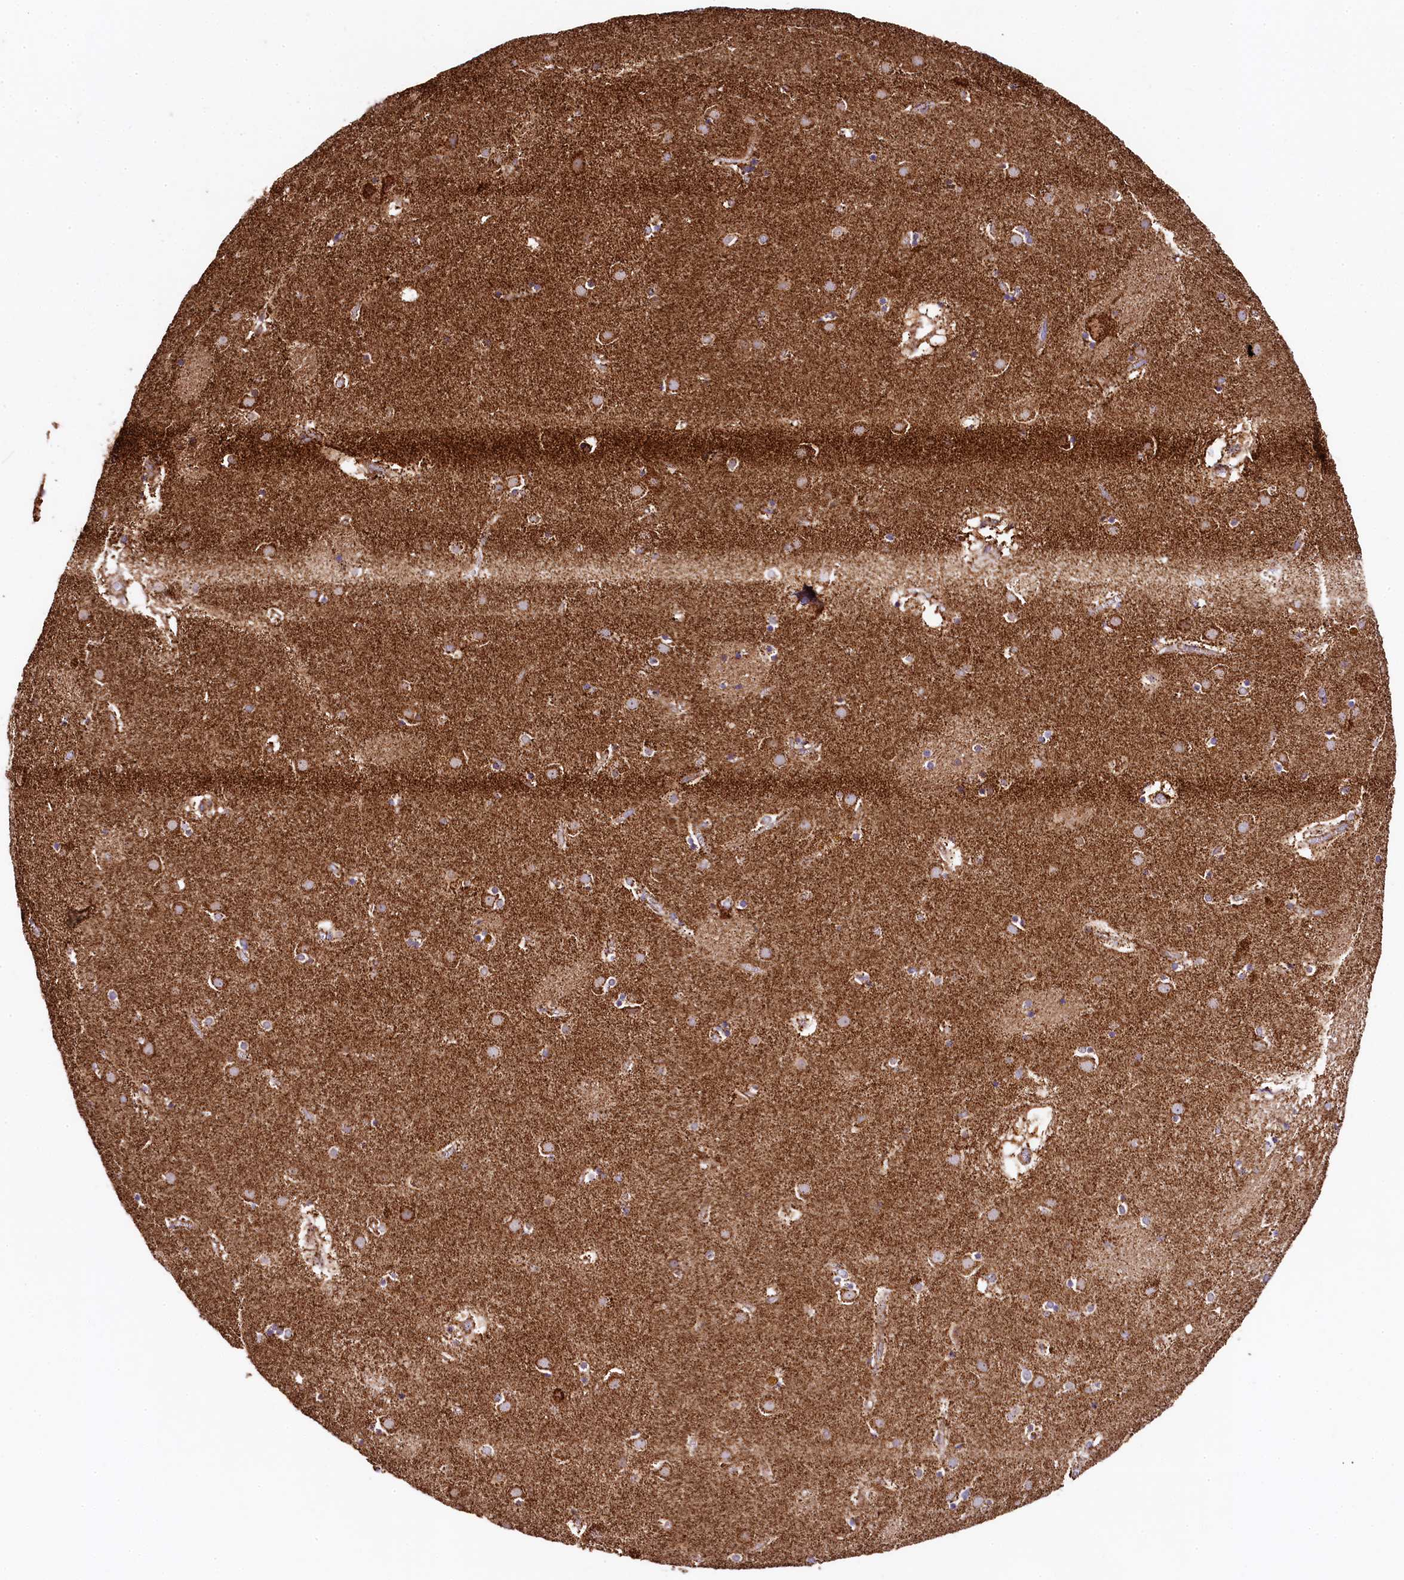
{"staining": {"intensity": "moderate", "quantity": ">75%", "location": "cytoplasmic/membranous"}, "tissue": "caudate", "cell_type": "Glial cells", "image_type": "normal", "snomed": [{"axis": "morphology", "description": "Normal tissue, NOS"}, {"axis": "topography", "description": "Lateral ventricle wall"}], "caption": "DAB (3,3'-diaminobenzidine) immunohistochemical staining of normal caudate shows moderate cytoplasmic/membranous protein staining in approximately >75% of glial cells. (Stains: DAB in brown, nuclei in blue, Microscopy: brightfield microscopy at high magnification).", "gene": "CLYBL", "patient": {"sex": "male", "age": 70}}